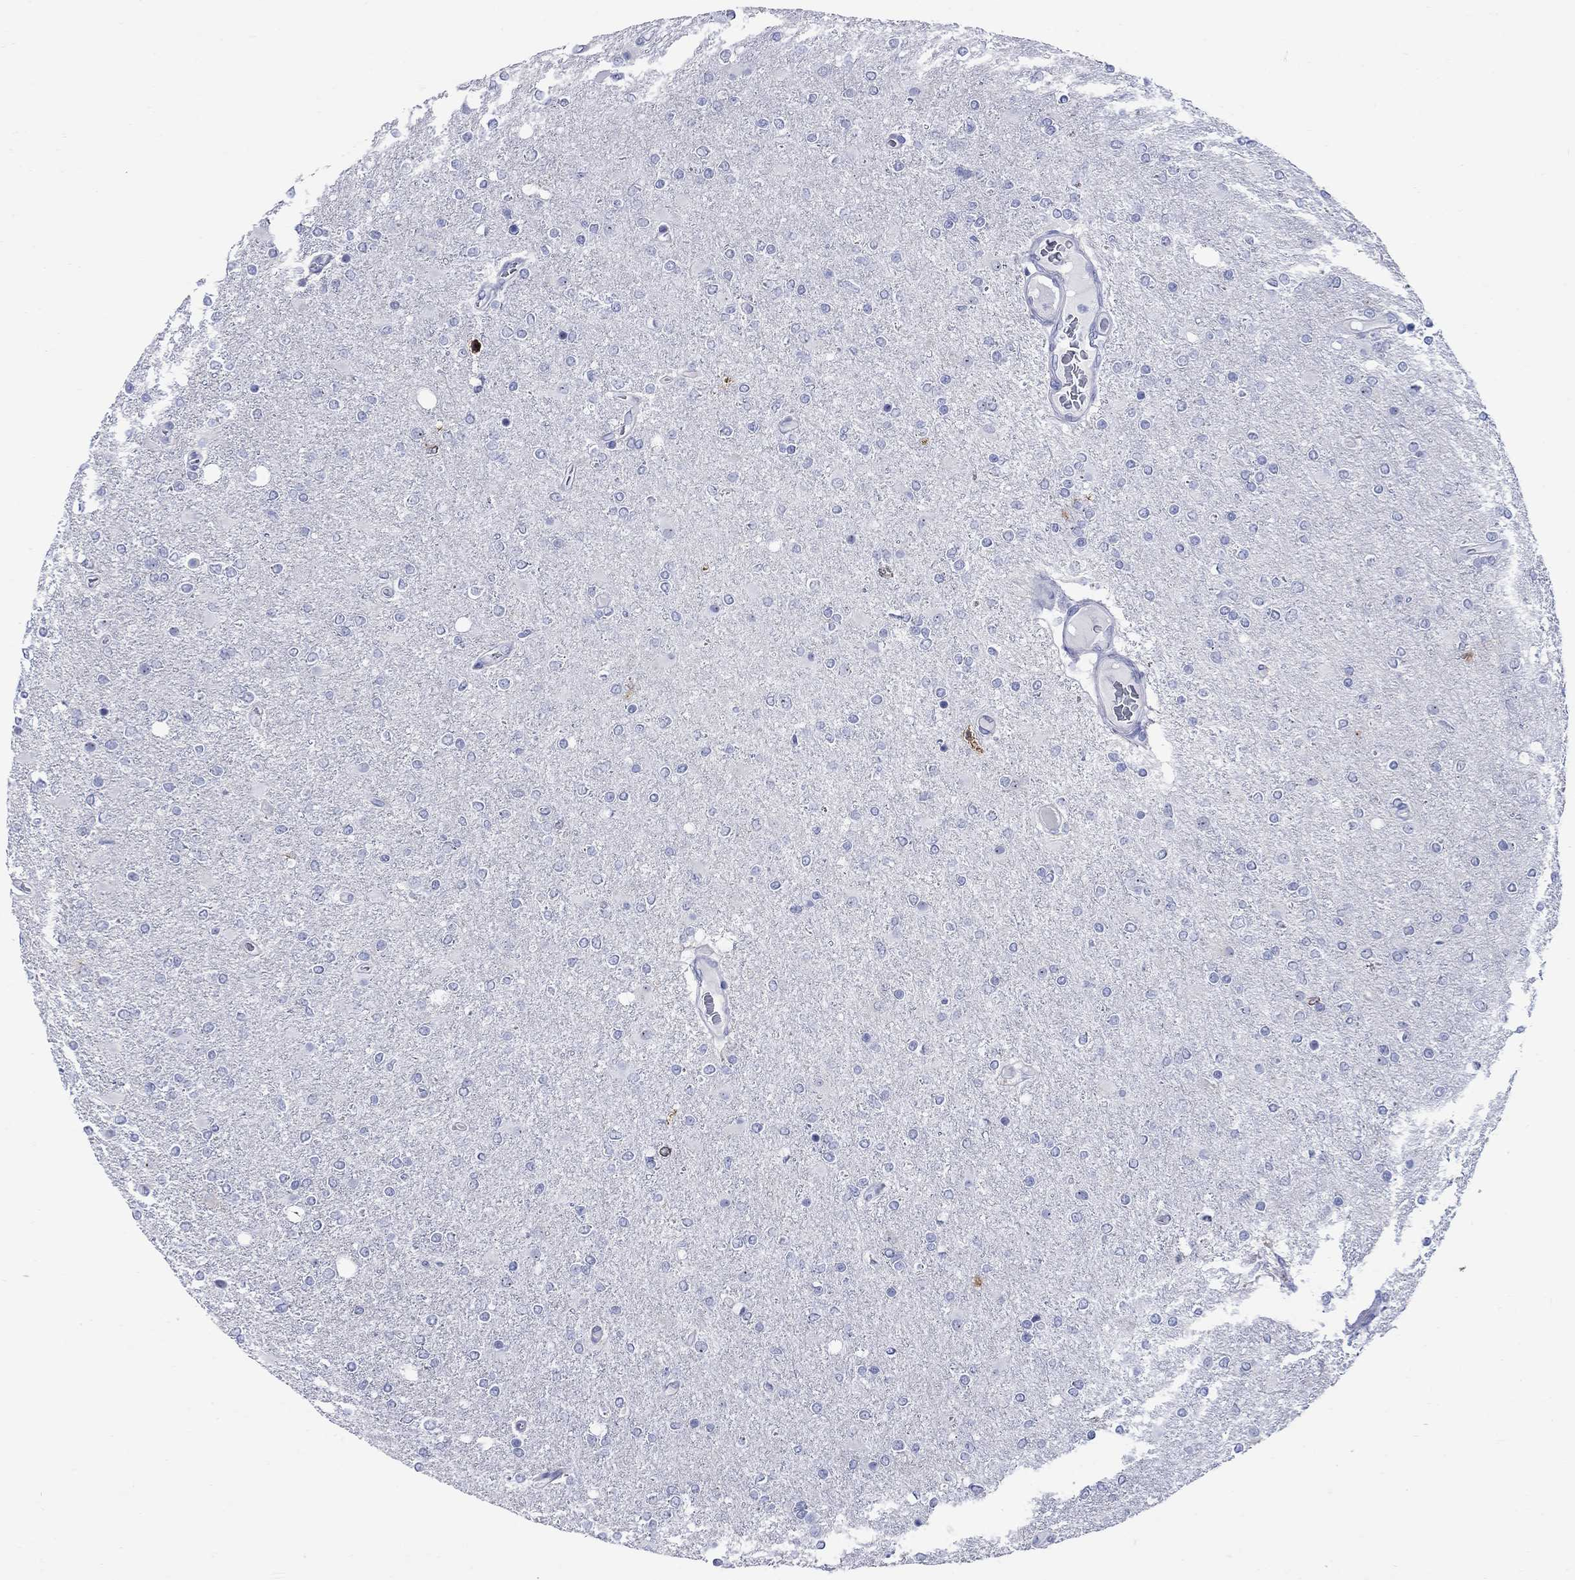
{"staining": {"intensity": "negative", "quantity": "none", "location": "none"}, "tissue": "glioma", "cell_type": "Tumor cells", "image_type": "cancer", "snomed": [{"axis": "morphology", "description": "Glioma, malignant, High grade"}, {"axis": "topography", "description": "Cerebral cortex"}], "caption": "A micrograph of human malignant high-grade glioma is negative for staining in tumor cells.", "gene": "TACC3", "patient": {"sex": "male", "age": 70}}